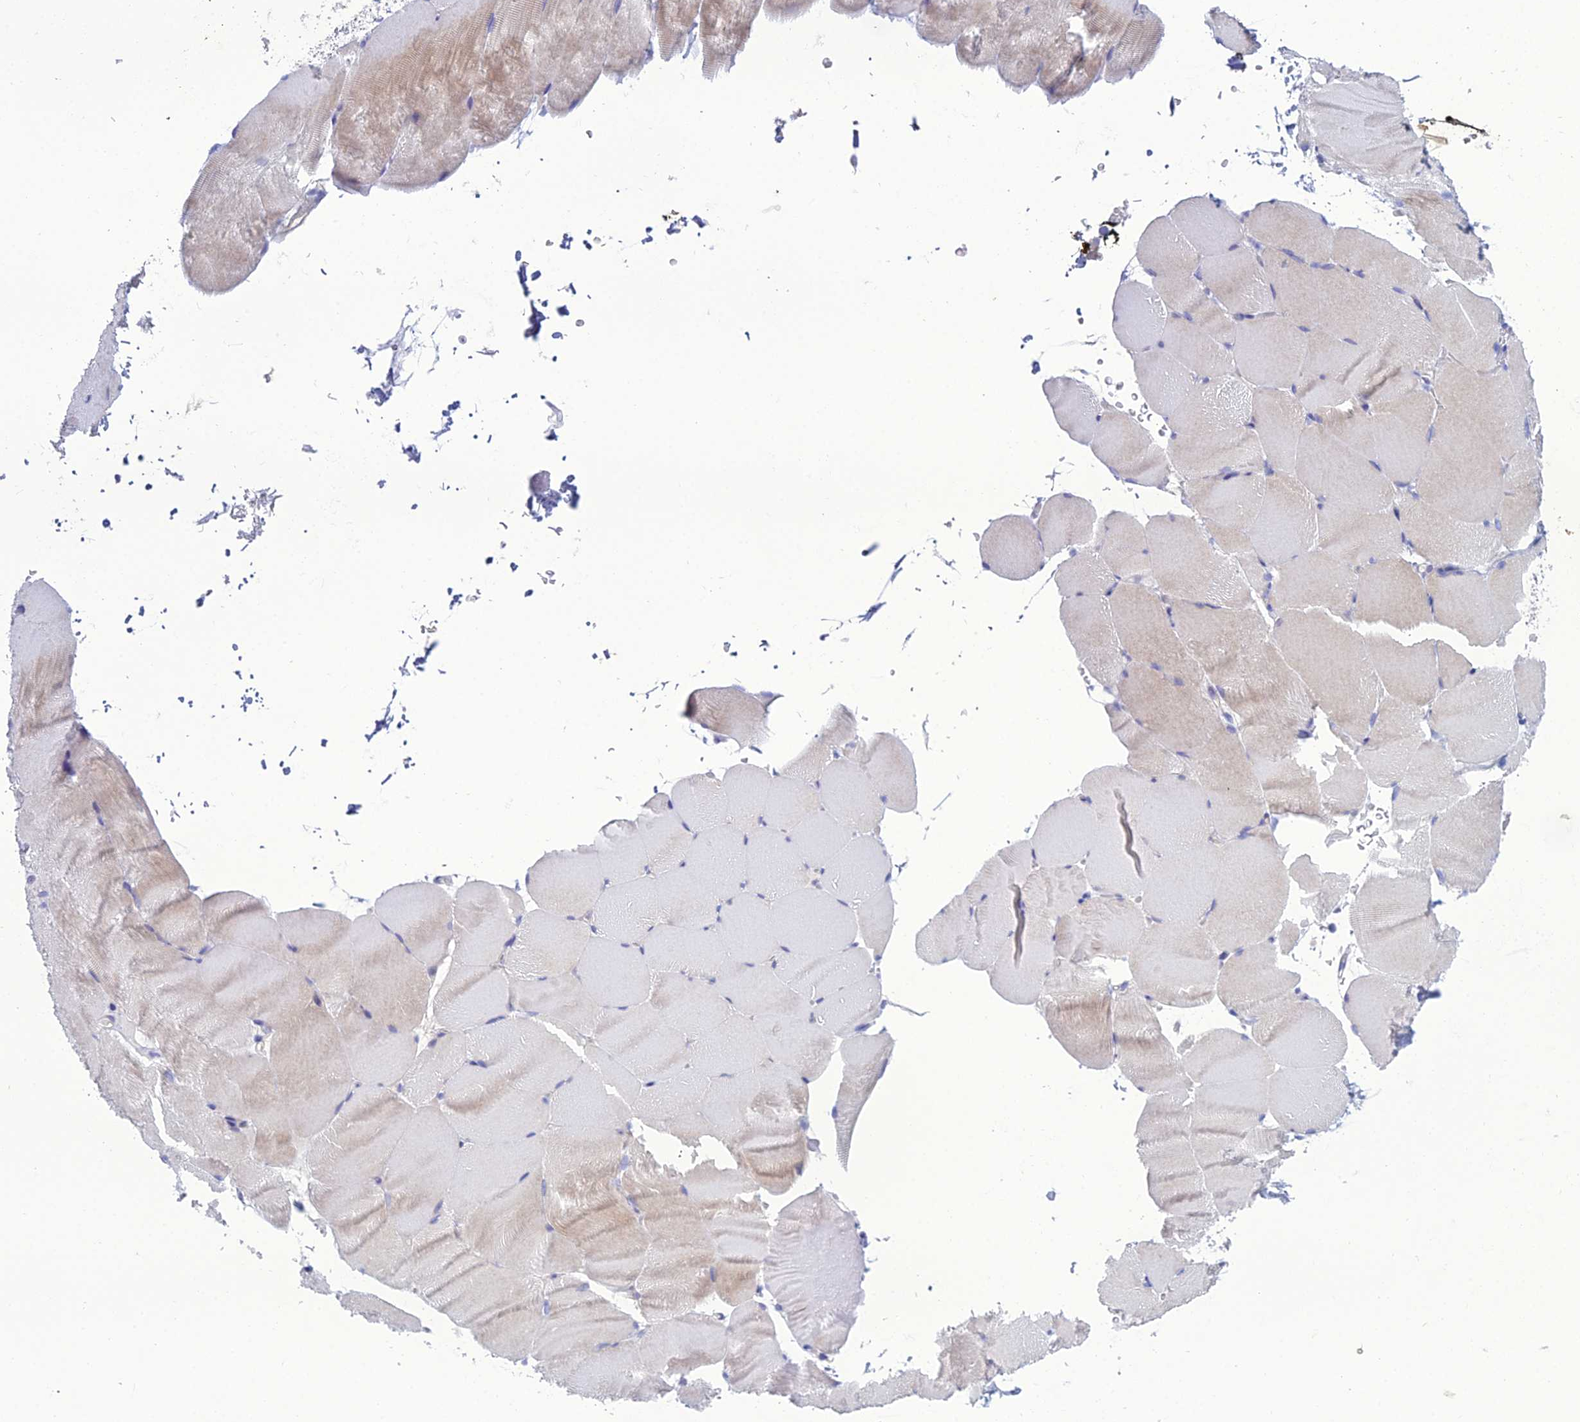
{"staining": {"intensity": "weak", "quantity": "<25%", "location": "cytoplasmic/membranous"}, "tissue": "skeletal muscle", "cell_type": "Myocytes", "image_type": "normal", "snomed": [{"axis": "morphology", "description": "Normal tissue, NOS"}, {"axis": "topography", "description": "Skeletal muscle"}, {"axis": "topography", "description": "Parathyroid gland"}], "caption": "DAB immunohistochemical staining of benign human skeletal muscle exhibits no significant staining in myocytes. (DAB IHC visualized using brightfield microscopy, high magnification).", "gene": "OR56B1", "patient": {"sex": "female", "age": 37}}